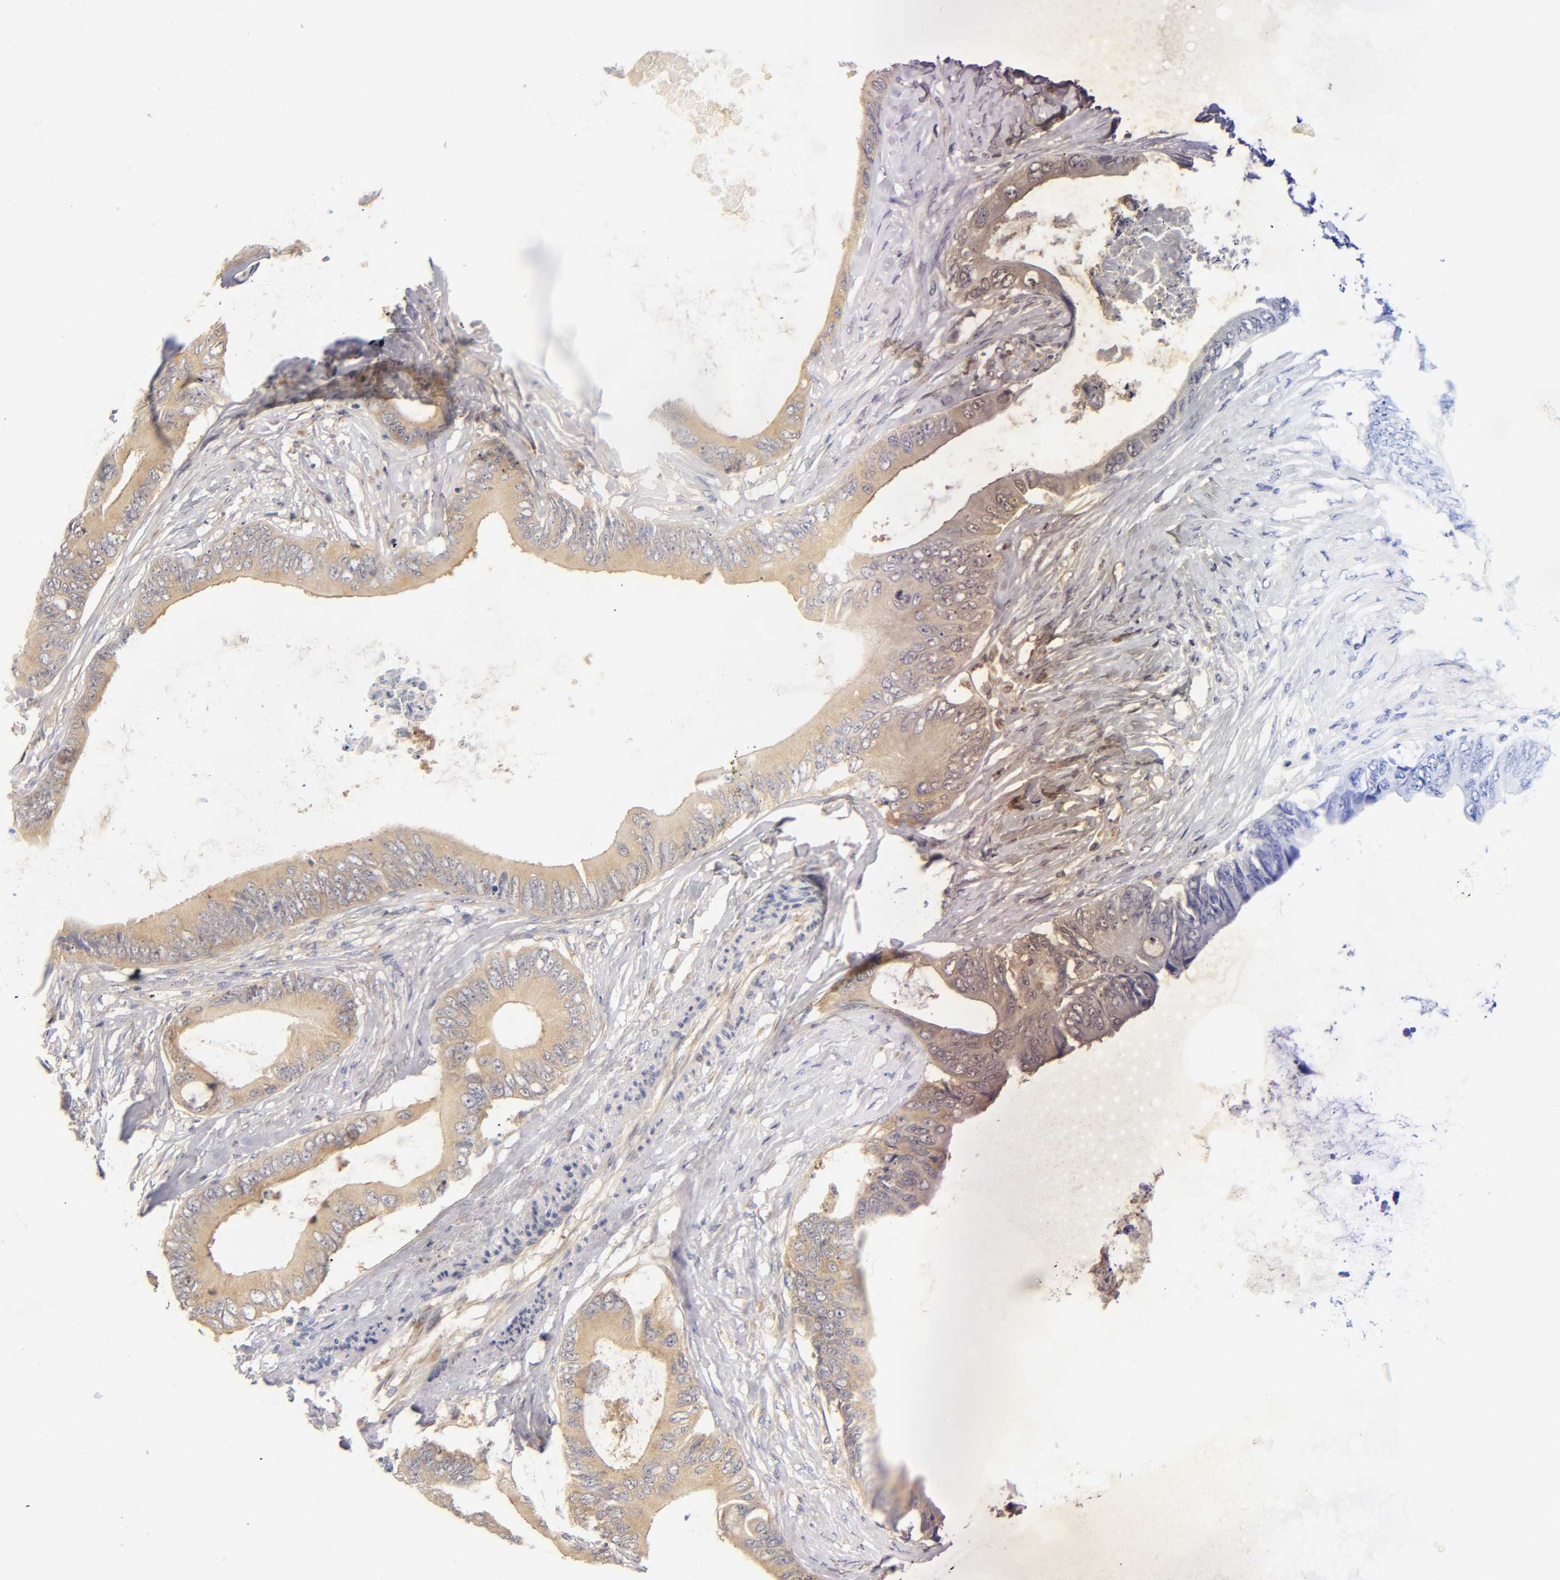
{"staining": {"intensity": "moderate", "quantity": ">75%", "location": "cytoplasmic/membranous"}, "tissue": "colorectal cancer", "cell_type": "Tumor cells", "image_type": "cancer", "snomed": [{"axis": "morphology", "description": "Normal tissue, NOS"}, {"axis": "morphology", "description": "Adenocarcinoma, NOS"}, {"axis": "topography", "description": "Rectum"}, {"axis": "topography", "description": "Peripheral nerve tissue"}], "caption": "A brown stain labels moderate cytoplasmic/membranous positivity of a protein in adenocarcinoma (colorectal) tumor cells.", "gene": "RPS29", "patient": {"sex": "female", "age": 77}}